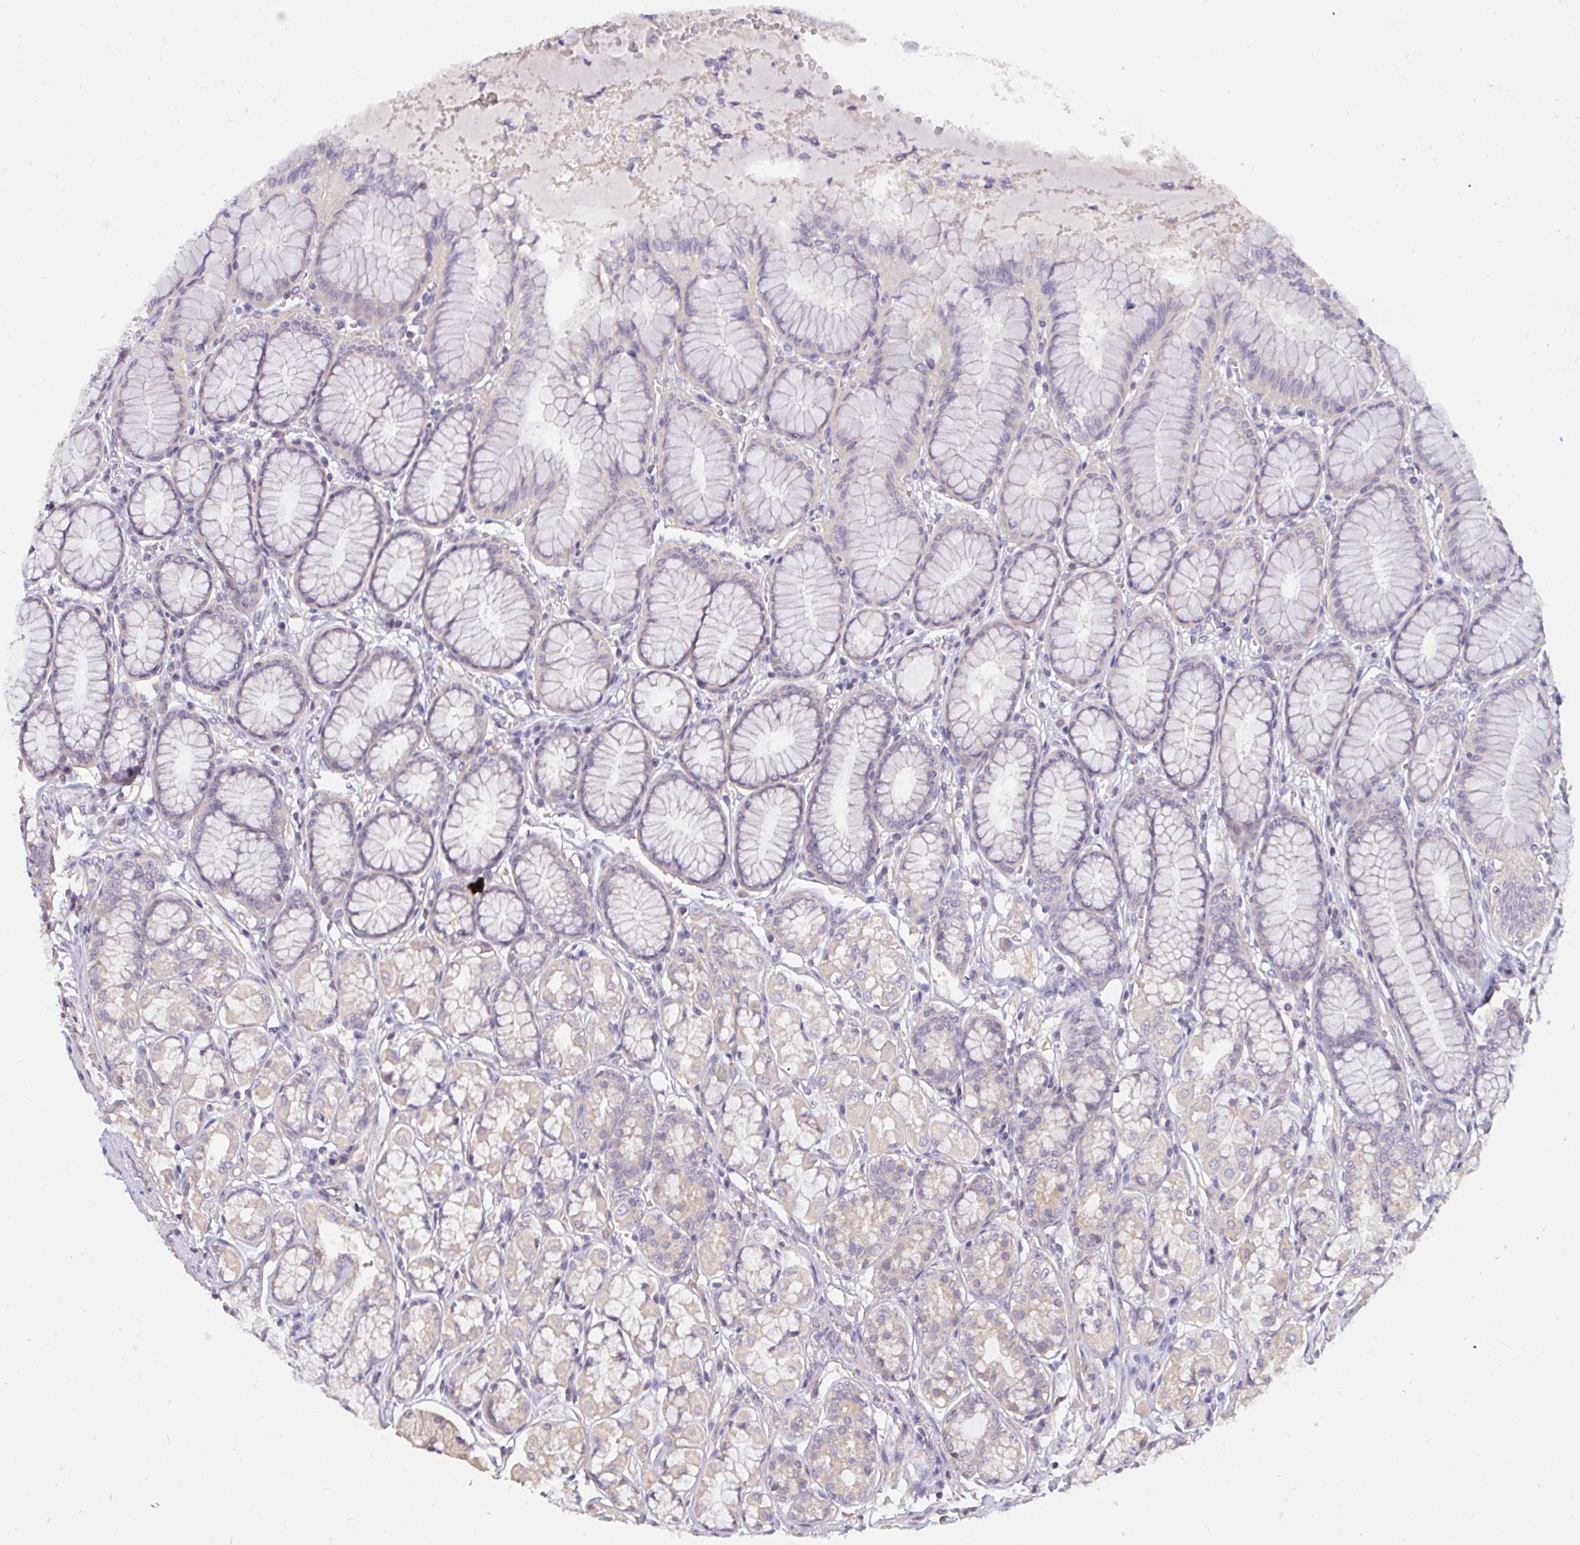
{"staining": {"intensity": "weak", "quantity": "25%-75%", "location": "cytoplasmic/membranous"}, "tissue": "stomach", "cell_type": "Glandular cells", "image_type": "normal", "snomed": [{"axis": "morphology", "description": "Normal tissue, NOS"}, {"axis": "topography", "description": "Stomach"}, {"axis": "topography", "description": "Stomach, lower"}], "caption": "The photomicrograph exhibits a brown stain indicating the presence of a protein in the cytoplasmic/membranous of glandular cells in stomach. (IHC, brightfield microscopy, high magnification).", "gene": "C19orf54", "patient": {"sex": "male", "age": 76}}